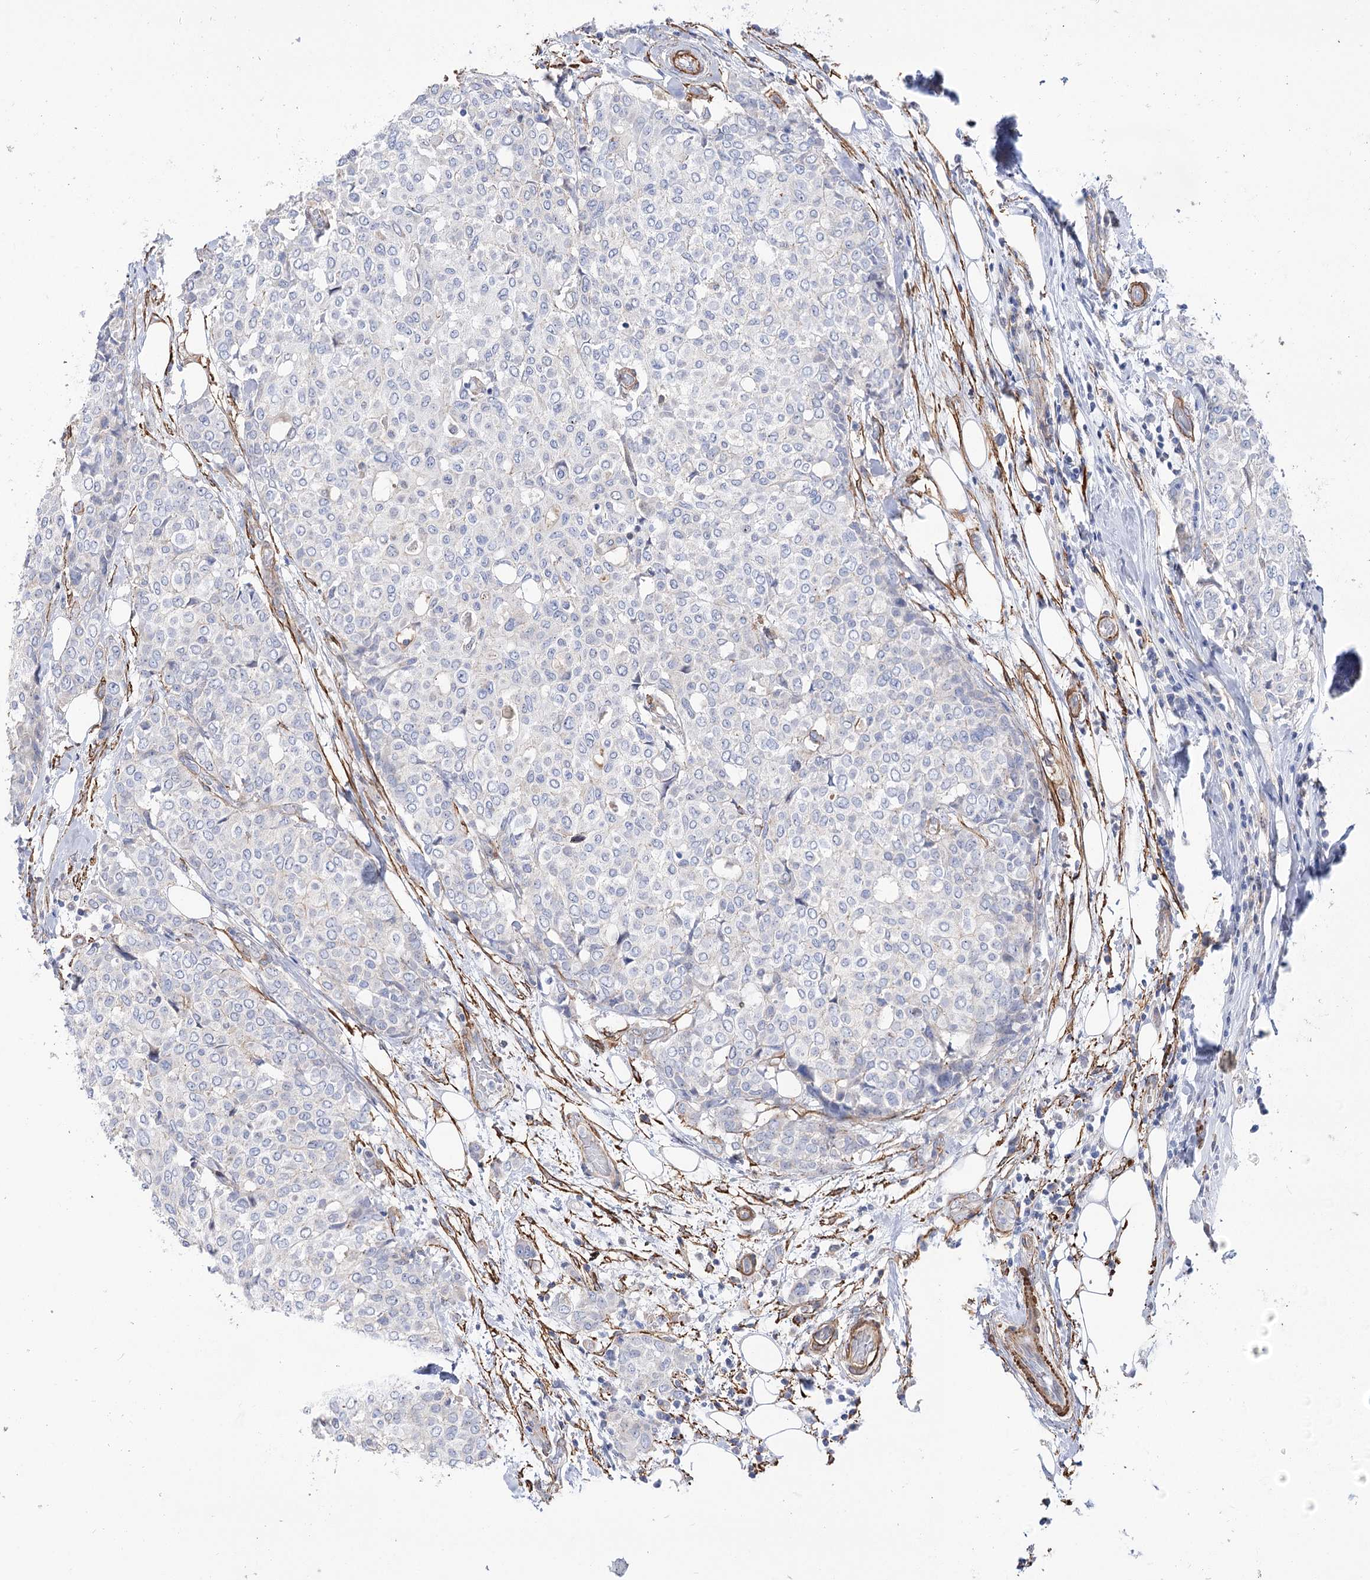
{"staining": {"intensity": "negative", "quantity": "none", "location": "none"}, "tissue": "breast cancer", "cell_type": "Tumor cells", "image_type": "cancer", "snomed": [{"axis": "morphology", "description": "Lobular carcinoma"}, {"axis": "topography", "description": "Breast"}], "caption": "Protein analysis of breast cancer (lobular carcinoma) demonstrates no significant positivity in tumor cells. (DAB immunohistochemistry (IHC), high magnification).", "gene": "WASHC3", "patient": {"sex": "female", "age": 51}}